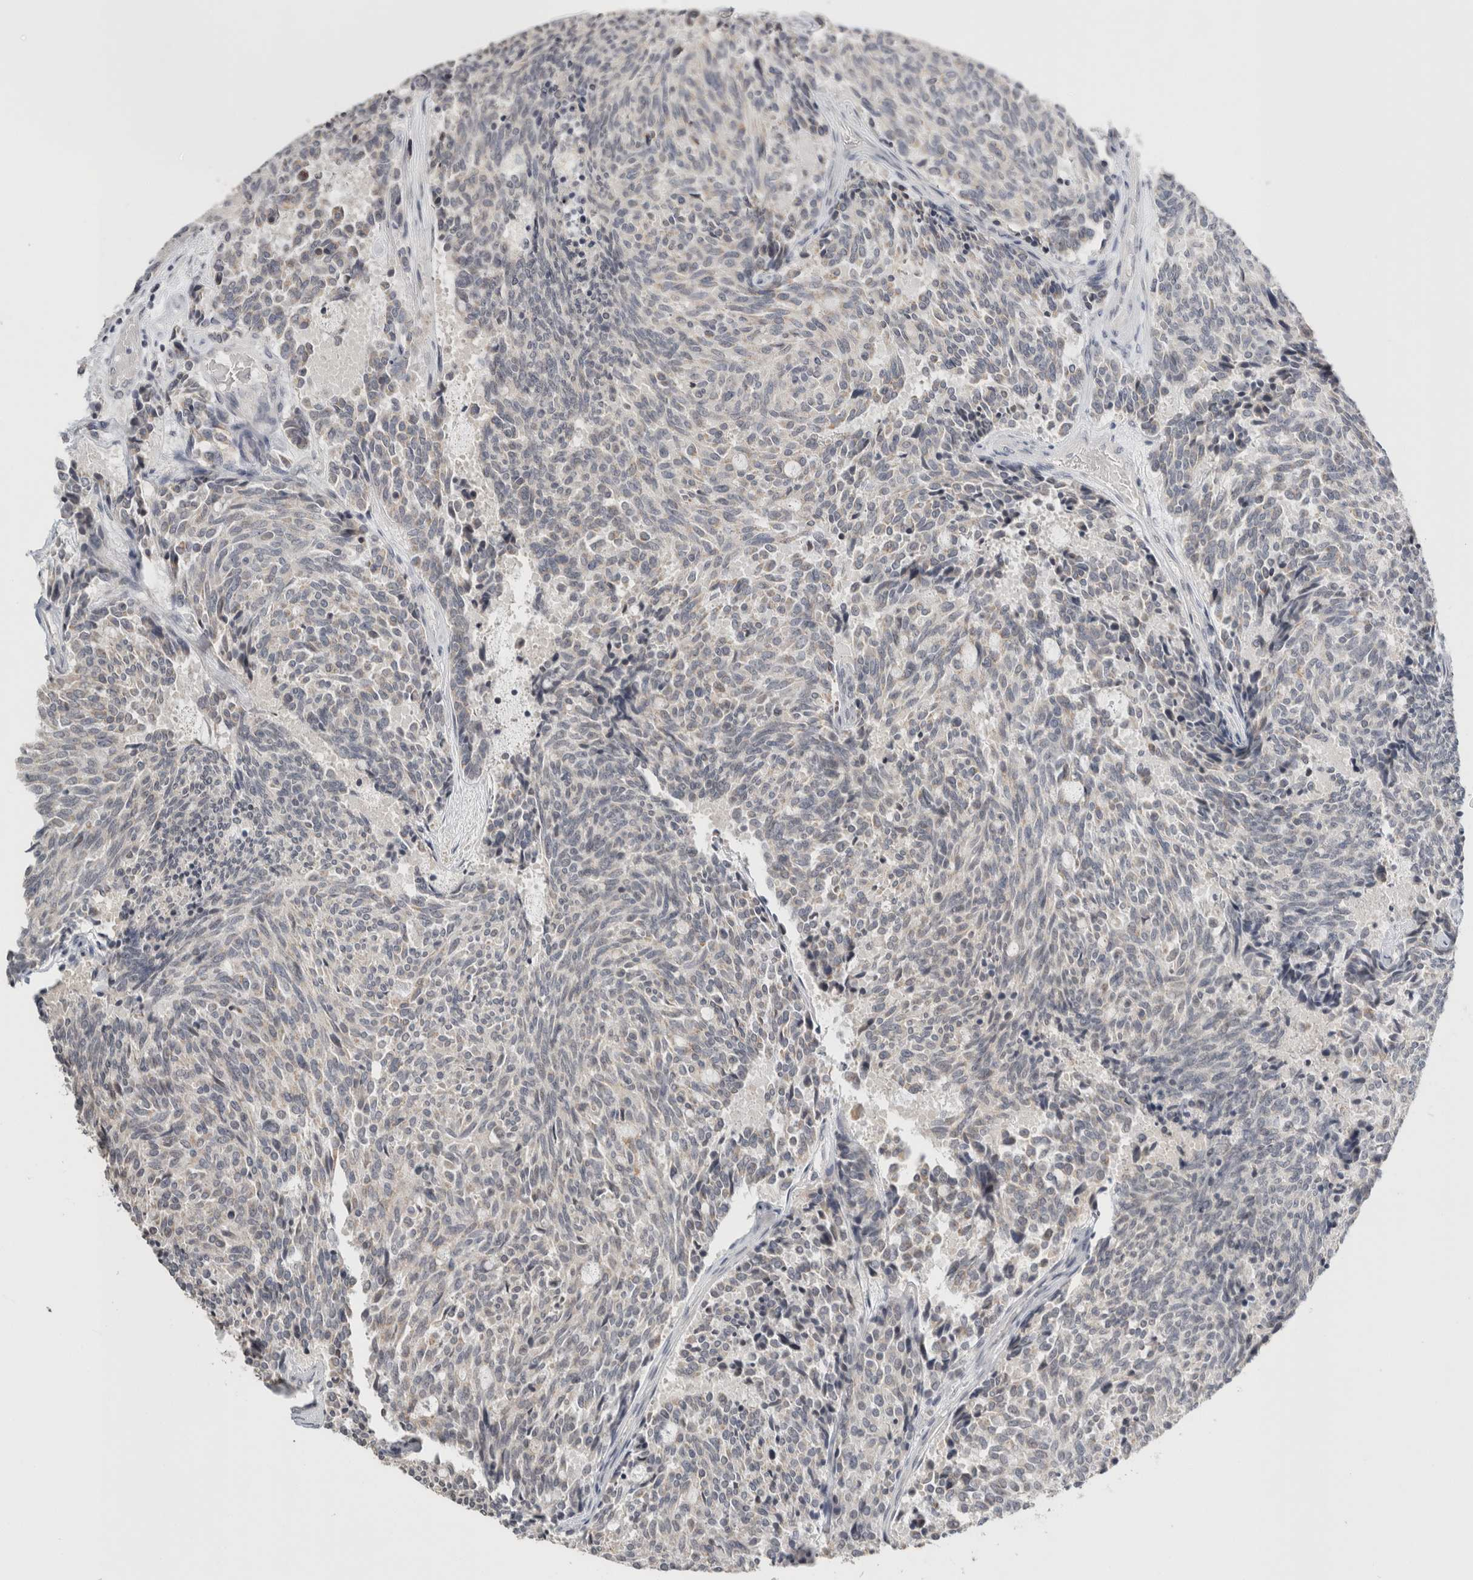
{"staining": {"intensity": "weak", "quantity": "<25%", "location": "cytoplasmic/membranous"}, "tissue": "carcinoid", "cell_type": "Tumor cells", "image_type": "cancer", "snomed": [{"axis": "morphology", "description": "Carcinoid, malignant, NOS"}, {"axis": "topography", "description": "Pancreas"}], "caption": "High magnification brightfield microscopy of carcinoid stained with DAB (brown) and counterstained with hematoxylin (blue): tumor cells show no significant expression.", "gene": "CRAT", "patient": {"sex": "female", "age": 54}}